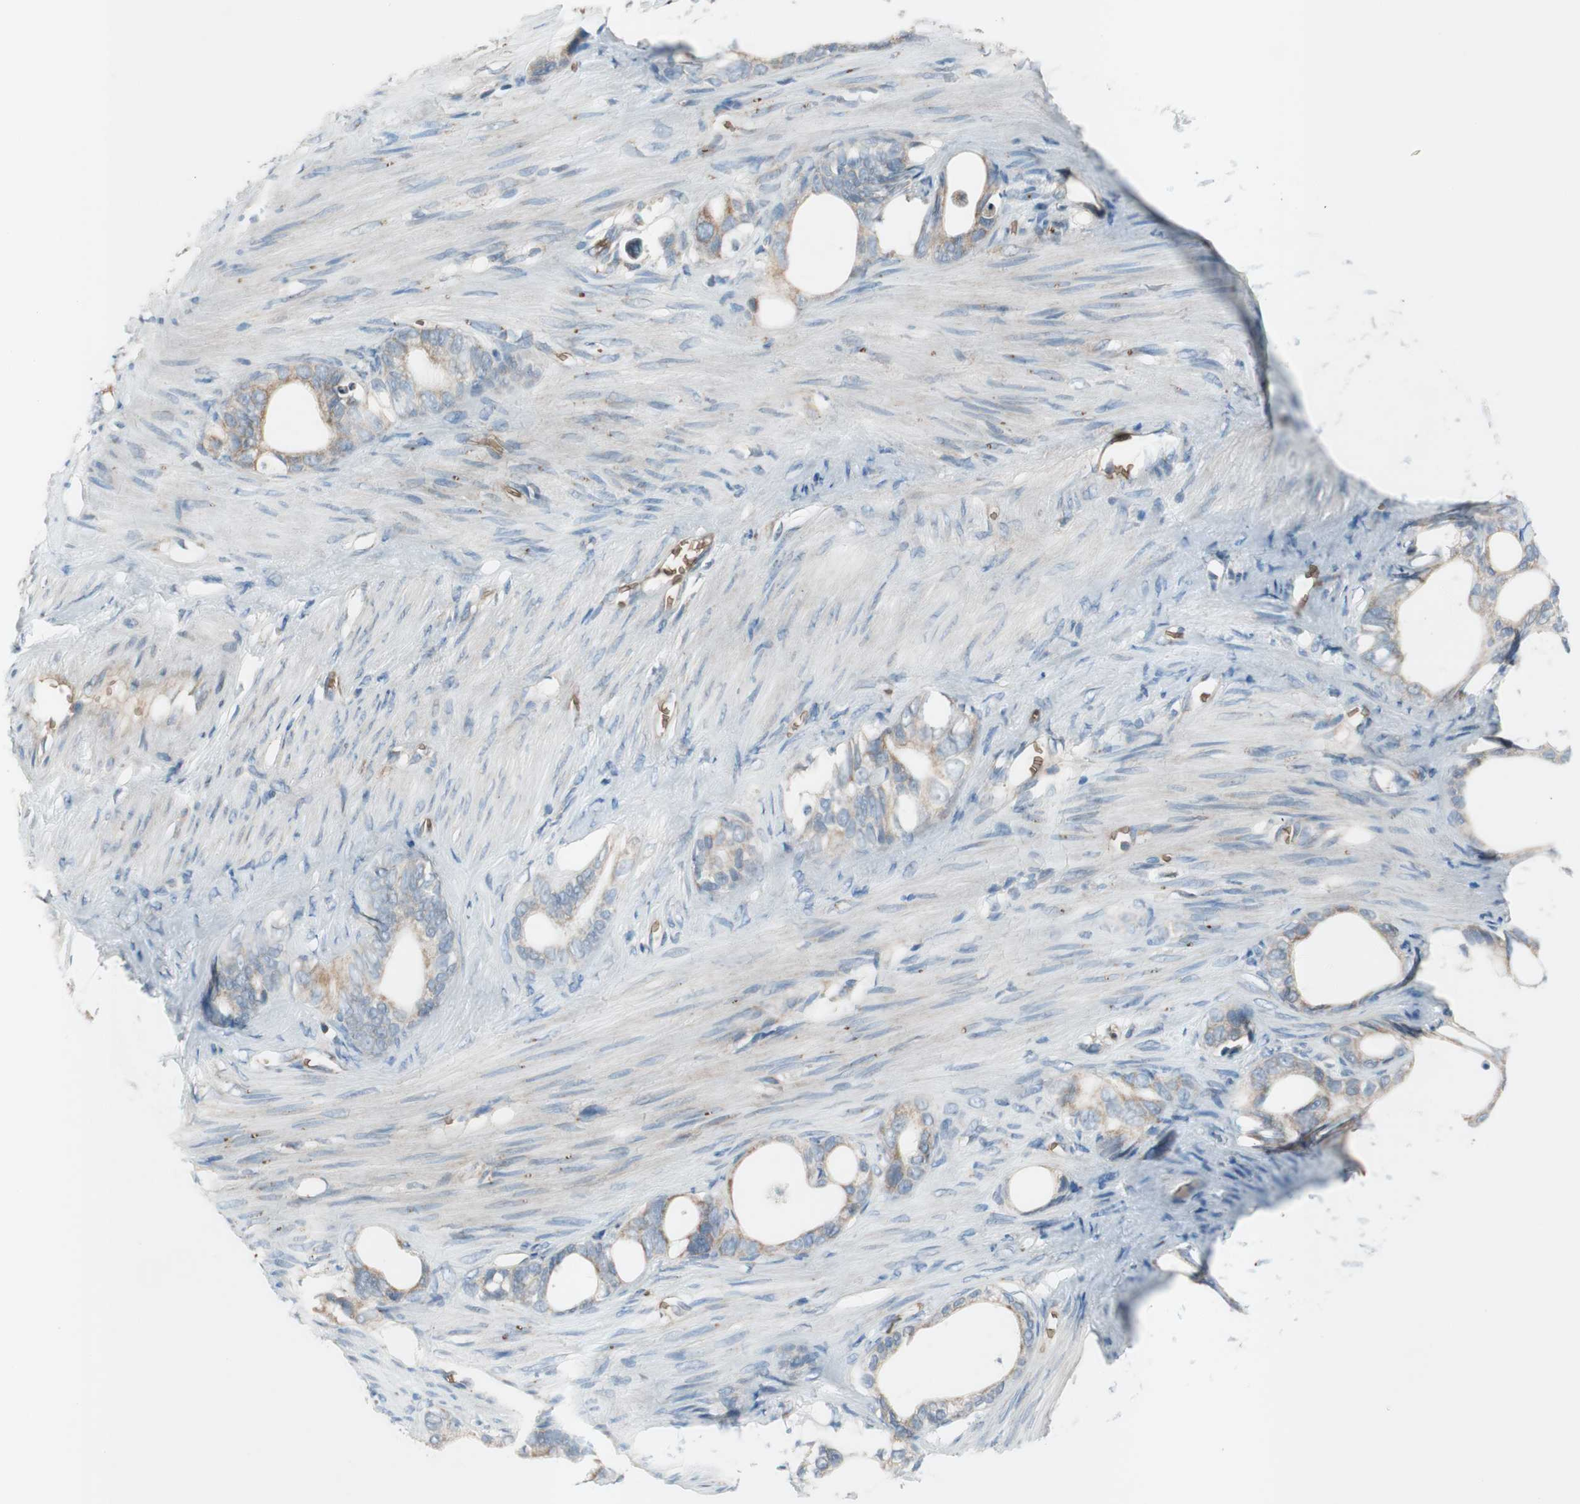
{"staining": {"intensity": "moderate", "quantity": "25%-75%", "location": "cytoplasmic/membranous"}, "tissue": "stomach cancer", "cell_type": "Tumor cells", "image_type": "cancer", "snomed": [{"axis": "morphology", "description": "Adenocarcinoma, NOS"}, {"axis": "topography", "description": "Stomach"}], "caption": "Protein staining demonstrates moderate cytoplasmic/membranous expression in approximately 25%-75% of tumor cells in stomach adenocarcinoma. The protein of interest is shown in brown color, while the nuclei are stained blue.", "gene": "GYPC", "patient": {"sex": "female", "age": 75}}